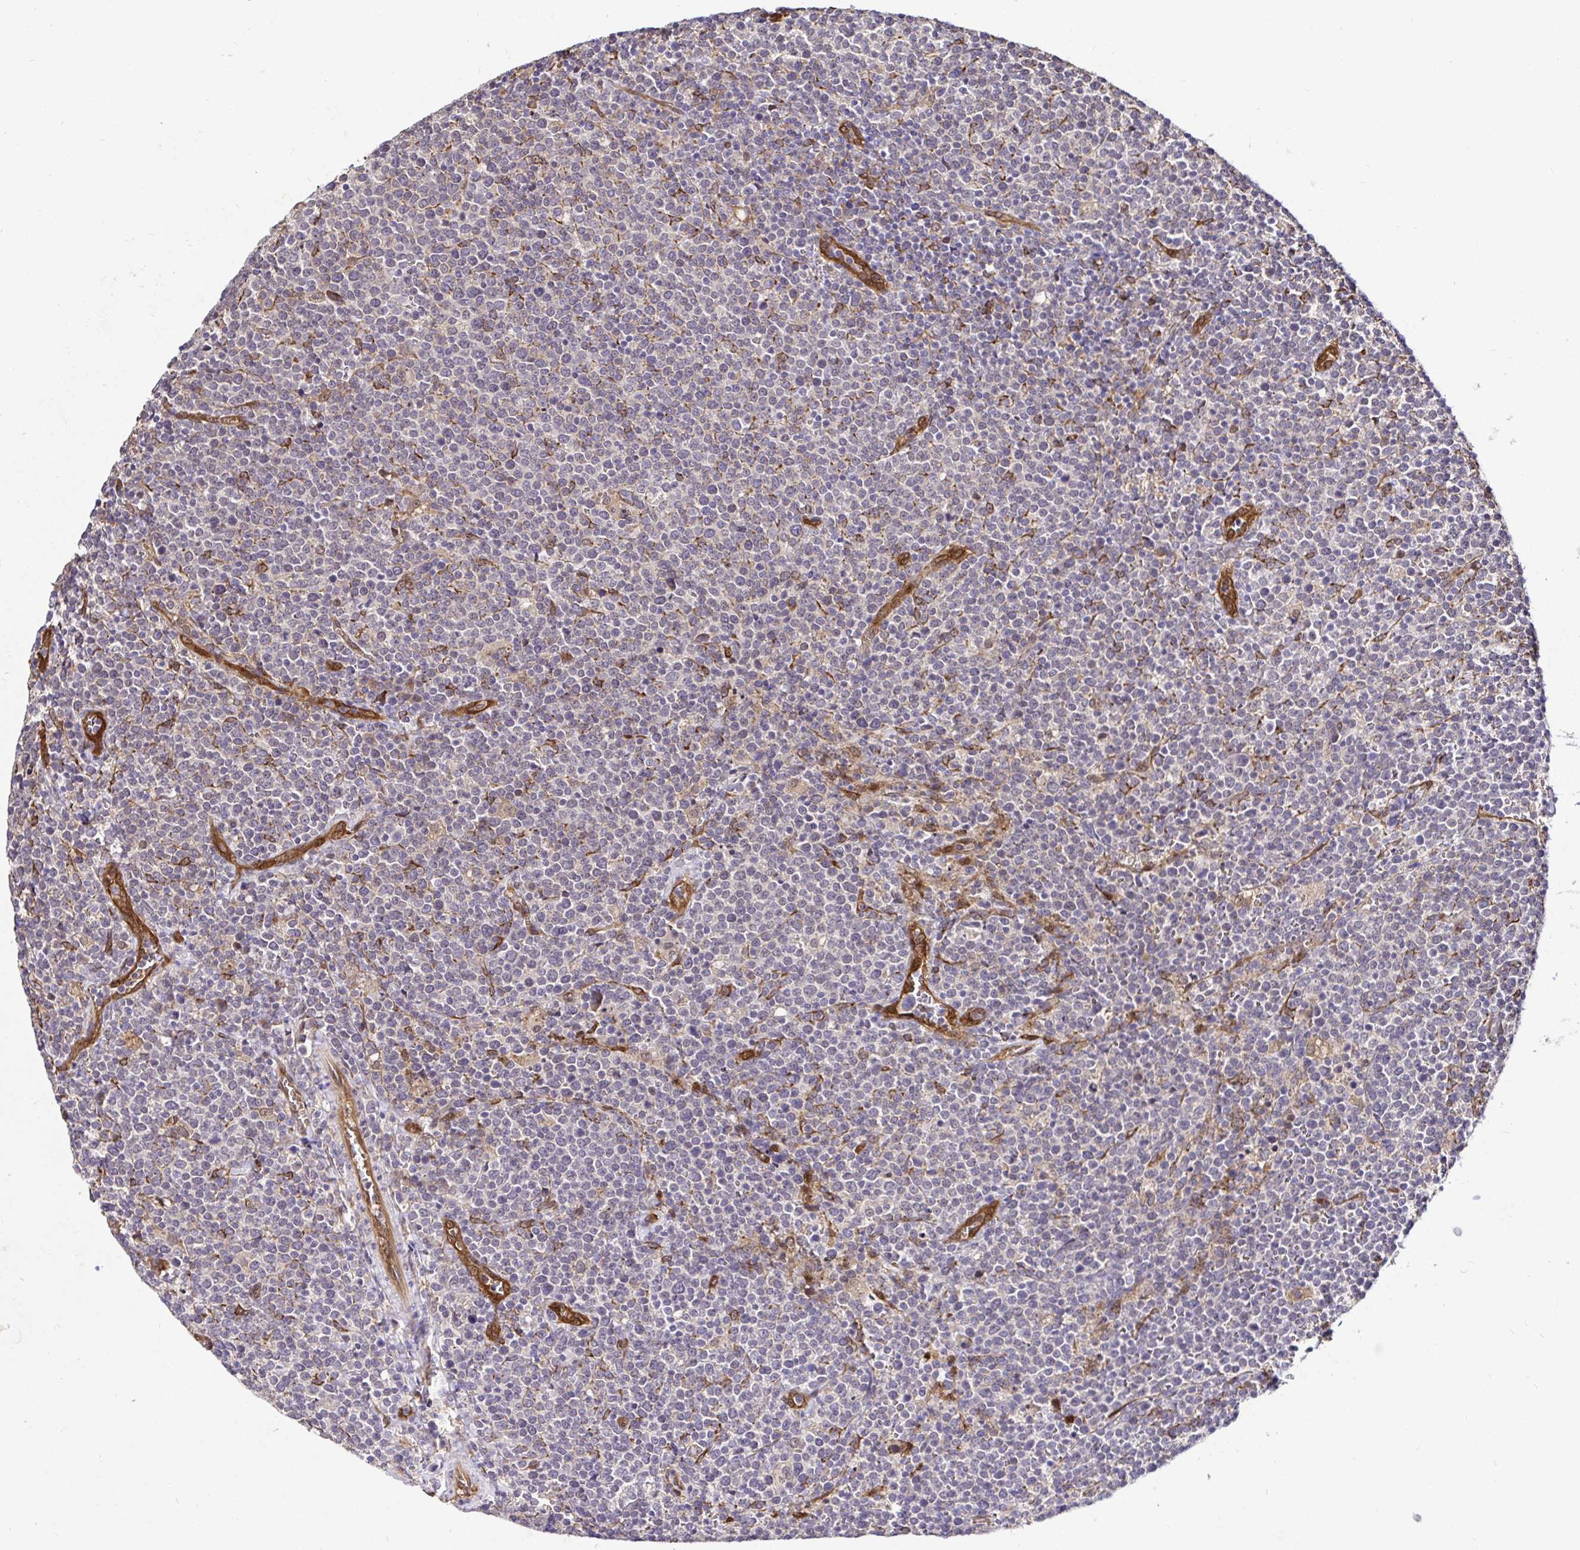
{"staining": {"intensity": "negative", "quantity": "none", "location": "none"}, "tissue": "lymphoma", "cell_type": "Tumor cells", "image_type": "cancer", "snomed": [{"axis": "morphology", "description": "Malignant lymphoma, non-Hodgkin's type, High grade"}, {"axis": "topography", "description": "Lymph node"}], "caption": "The immunohistochemistry image has no significant positivity in tumor cells of lymphoma tissue.", "gene": "CCDC122", "patient": {"sex": "male", "age": 61}}